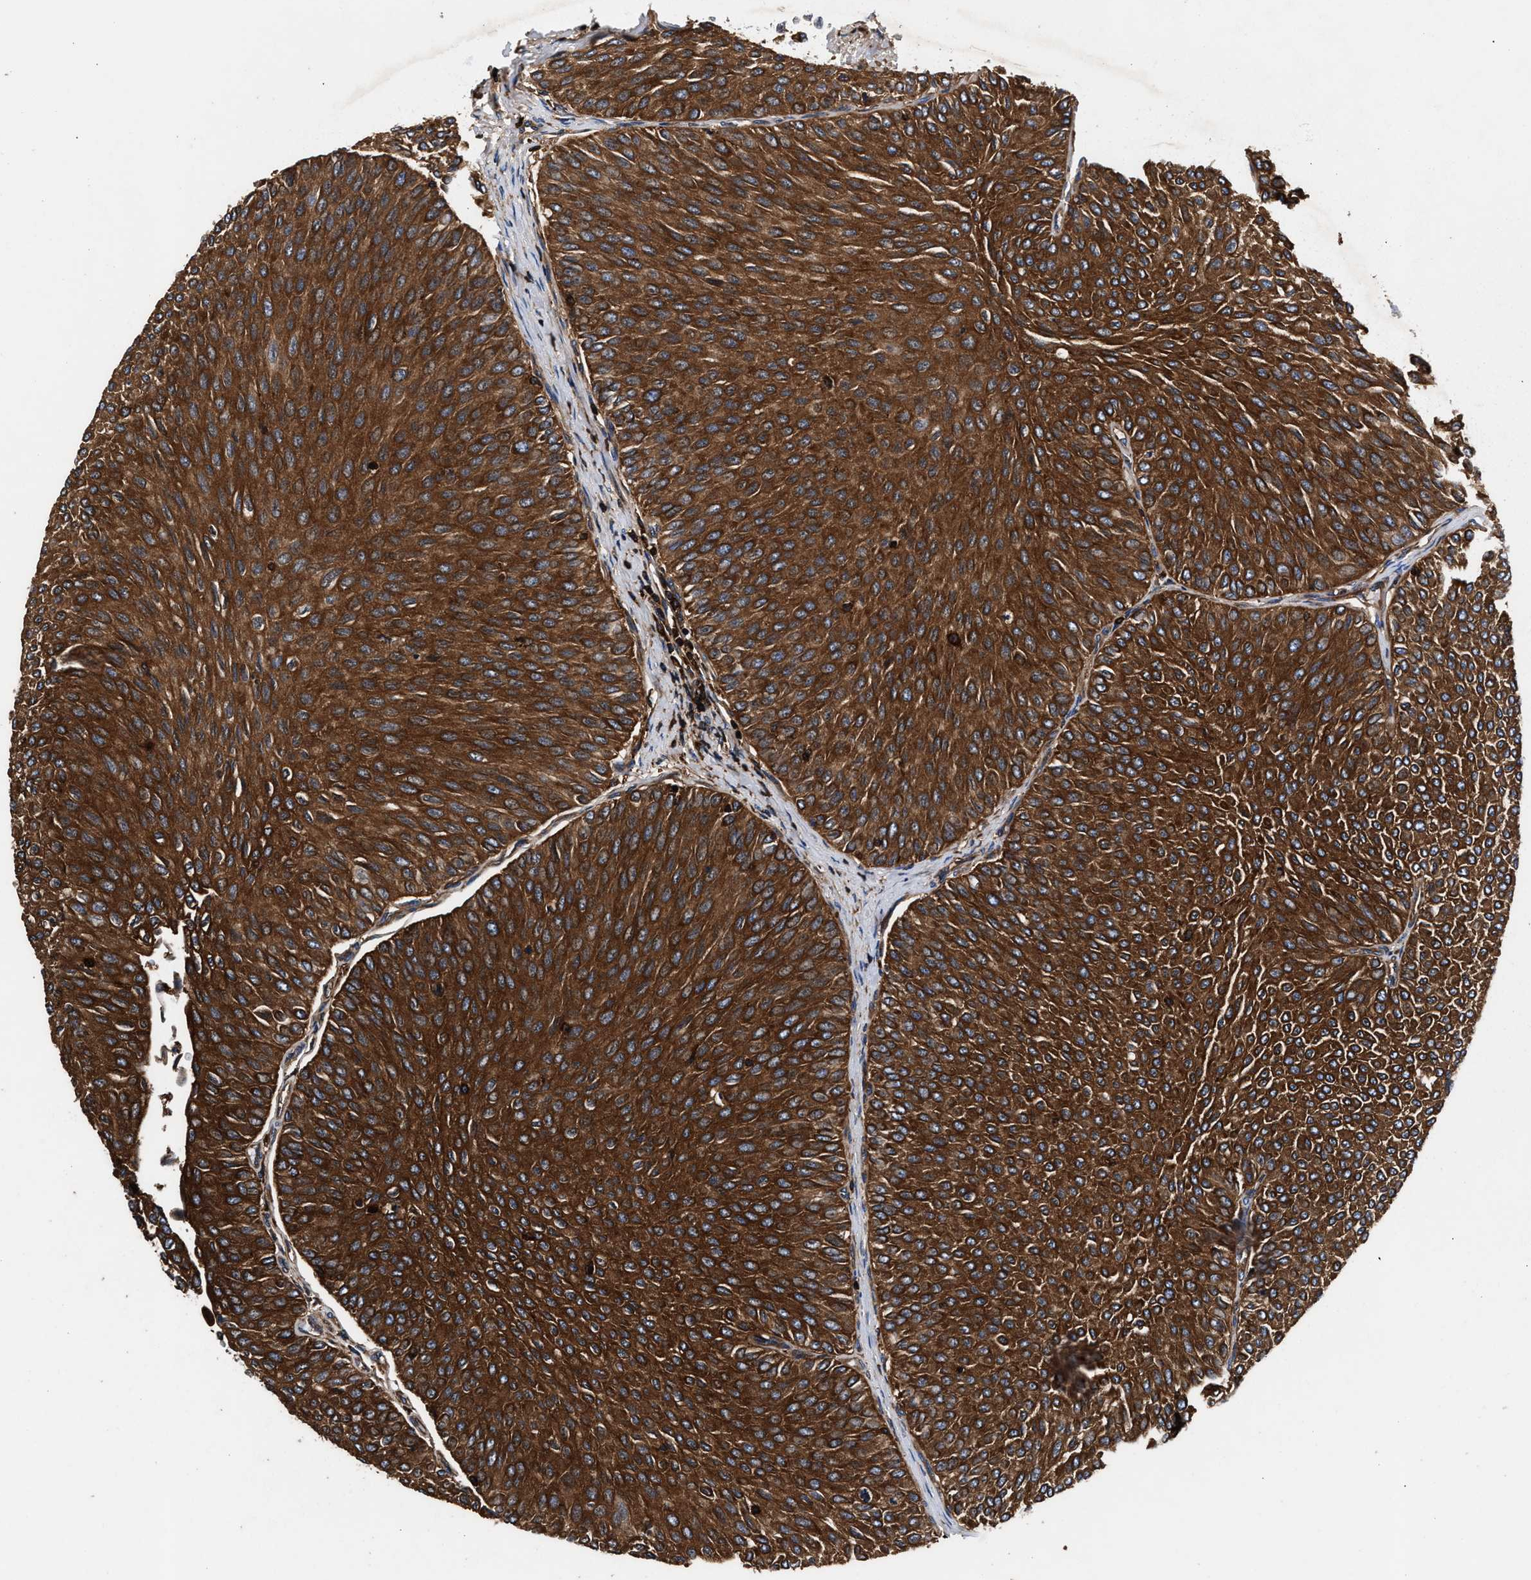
{"staining": {"intensity": "strong", "quantity": ">75%", "location": "cytoplasmic/membranous"}, "tissue": "urothelial cancer", "cell_type": "Tumor cells", "image_type": "cancer", "snomed": [{"axis": "morphology", "description": "Urothelial carcinoma, Low grade"}, {"axis": "topography", "description": "Urinary bladder"}], "caption": "Urothelial carcinoma (low-grade) was stained to show a protein in brown. There is high levels of strong cytoplasmic/membranous positivity in approximately >75% of tumor cells.", "gene": "KYAT1", "patient": {"sex": "male", "age": 78}}